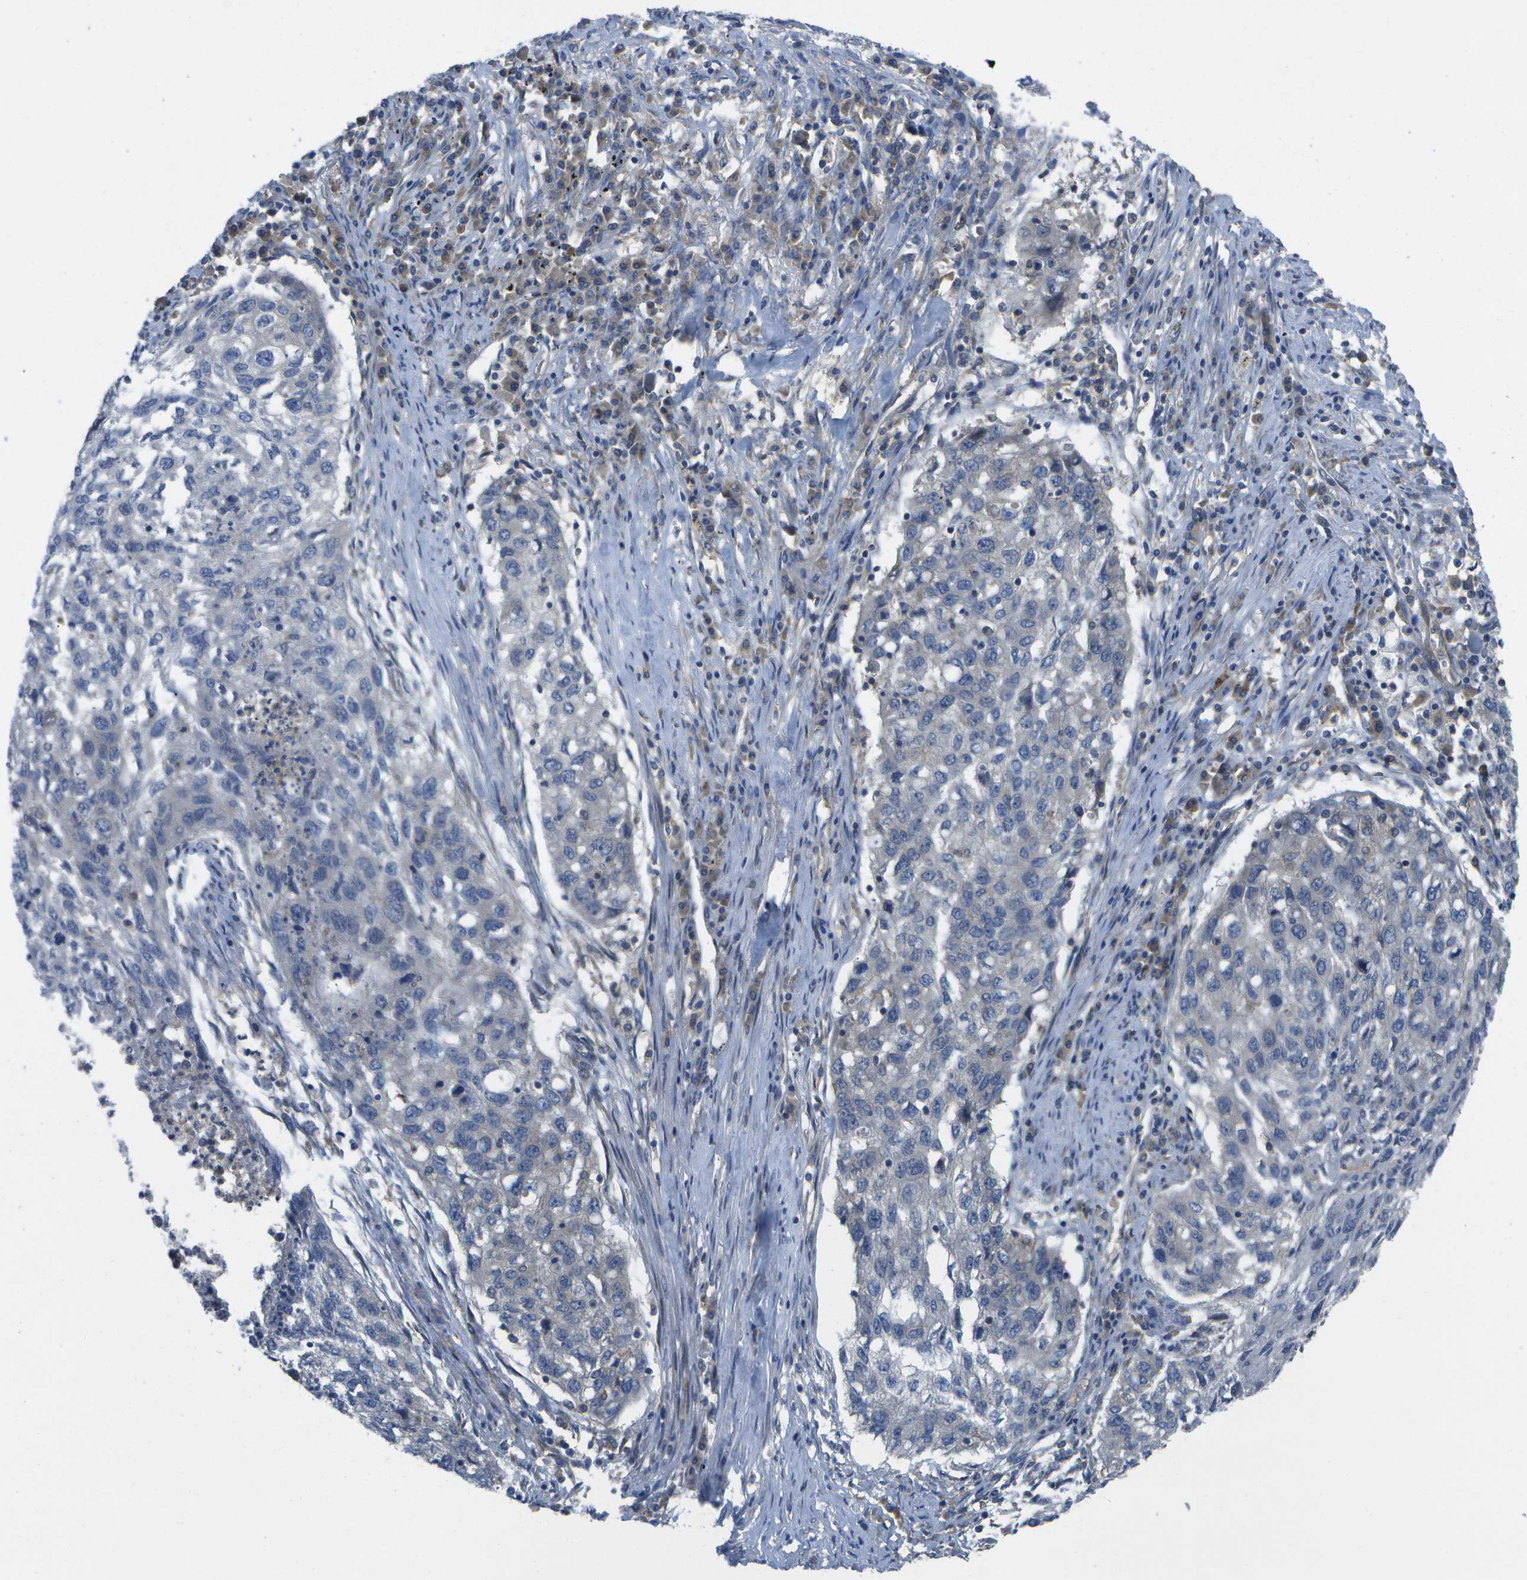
{"staining": {"intensity": "negative", "quantity": "none", "location": "none"}, "tissue": "lung cancer", "cell_type": "Tumor cells", "image_type": "cancer", "snomed": [{"axis": "morphology", "description": "Squamous cell carcinoma, NOS"}, {"axis": "topography", "description": "Lung"}], "caption": "This photomicrograph is of lung cancer stained with IHC to label a protein in brown with the nuclei are counter-stained blue. There is no positivity in tumor cells.", "gene": "DPM3", "patient": {"sex": "female", "age": 63}}